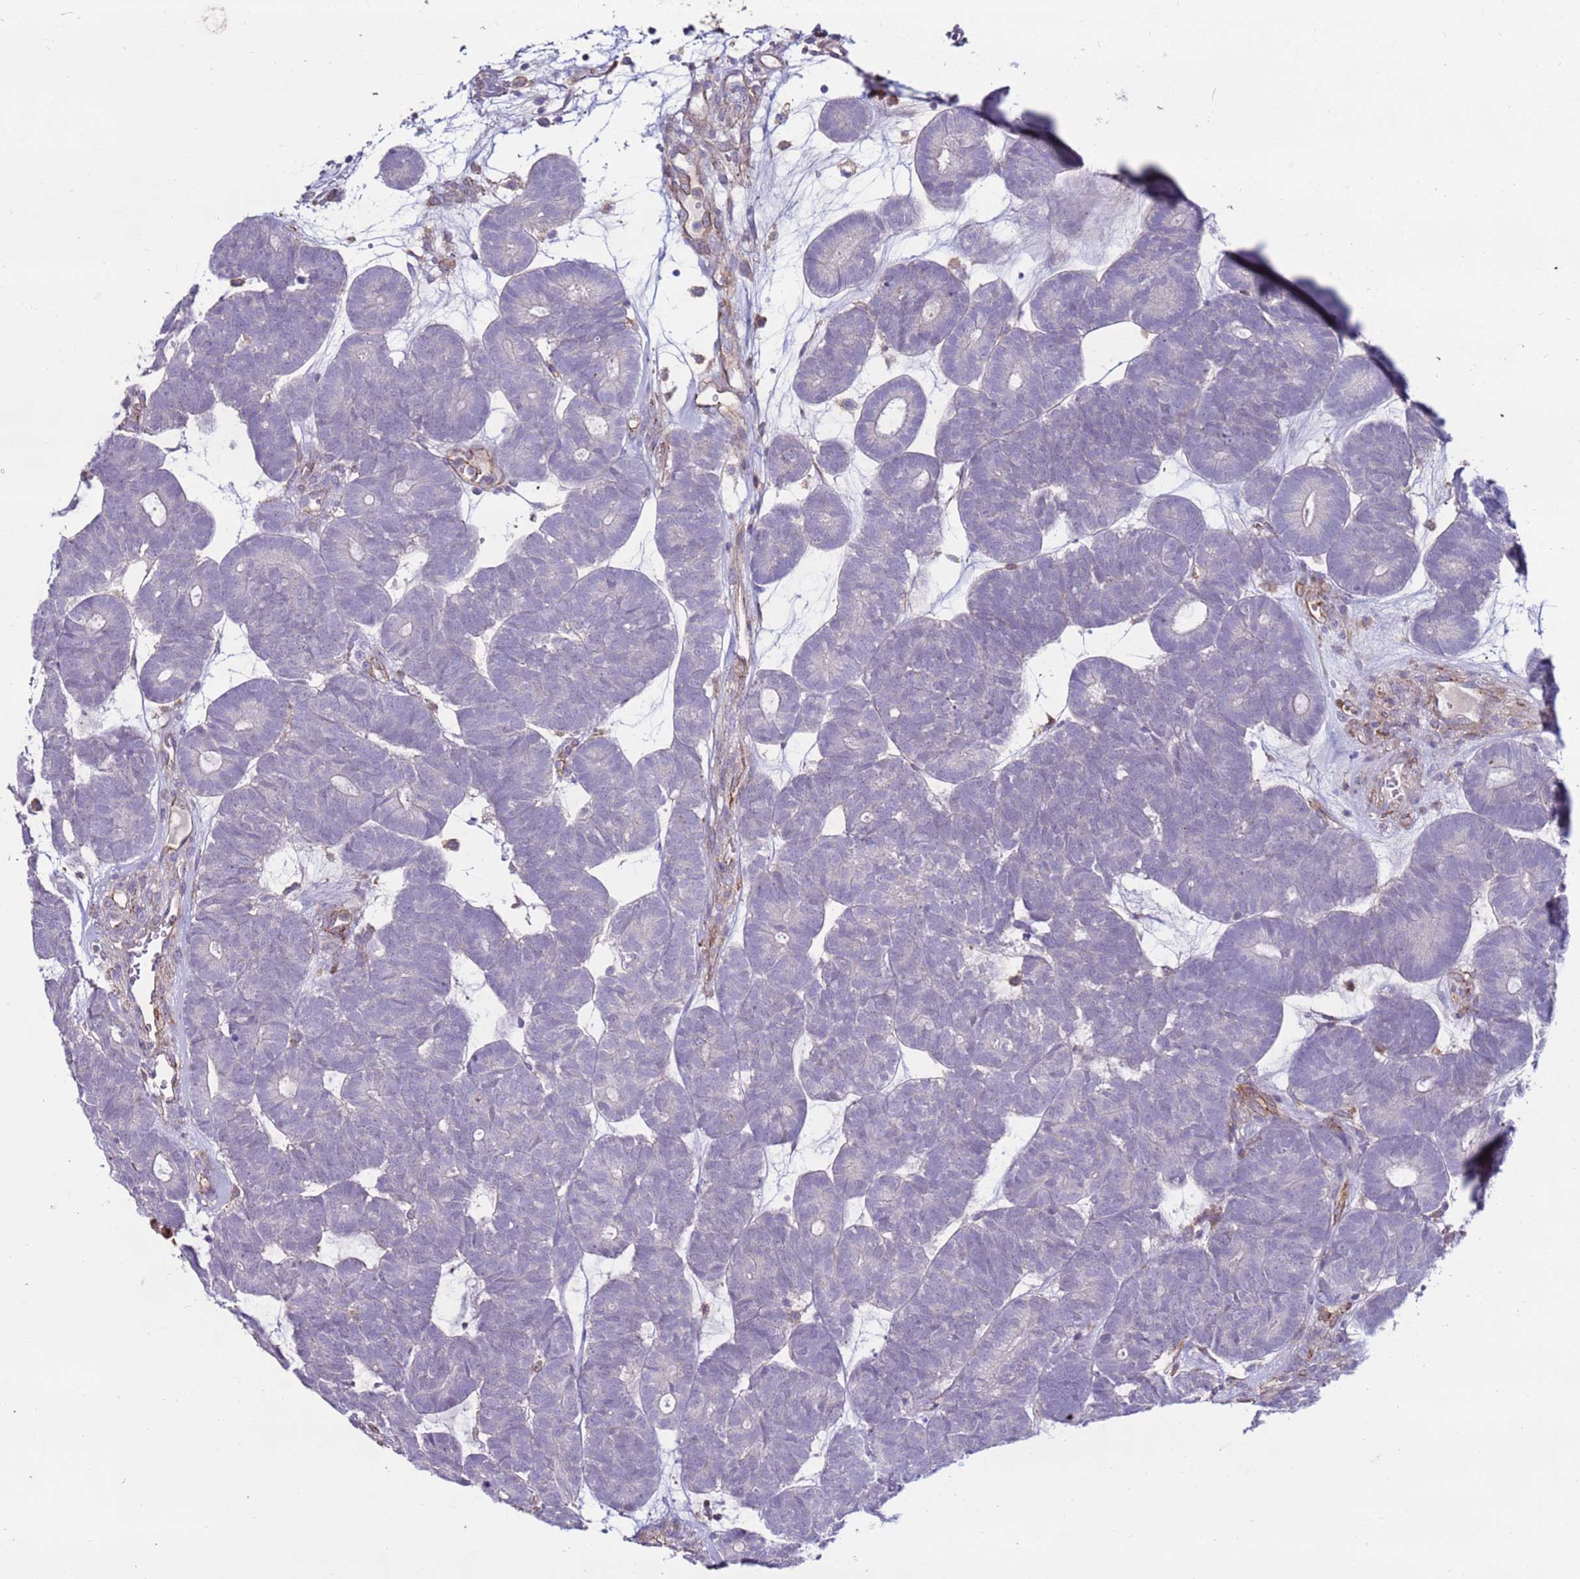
{"staining": {"intensity": "negative", "quantity": "none", "location": "none"}, "tissue": "head and neck cancer", "cell_type": "Tumor cells", "image_type": "cancer", "snomed": [{"axis": "morphology", "description": "Adenocarcinoma, NOS"}, {"axis": "topography", "description": "Head-Neck"}], "caption": "Head and neck adenocarcinoma stained for a protein using immunohistochemistry shows no expression tumor cells.", "gene": "CLEC4M", "patient": {"sex": "female", "age": 81}}